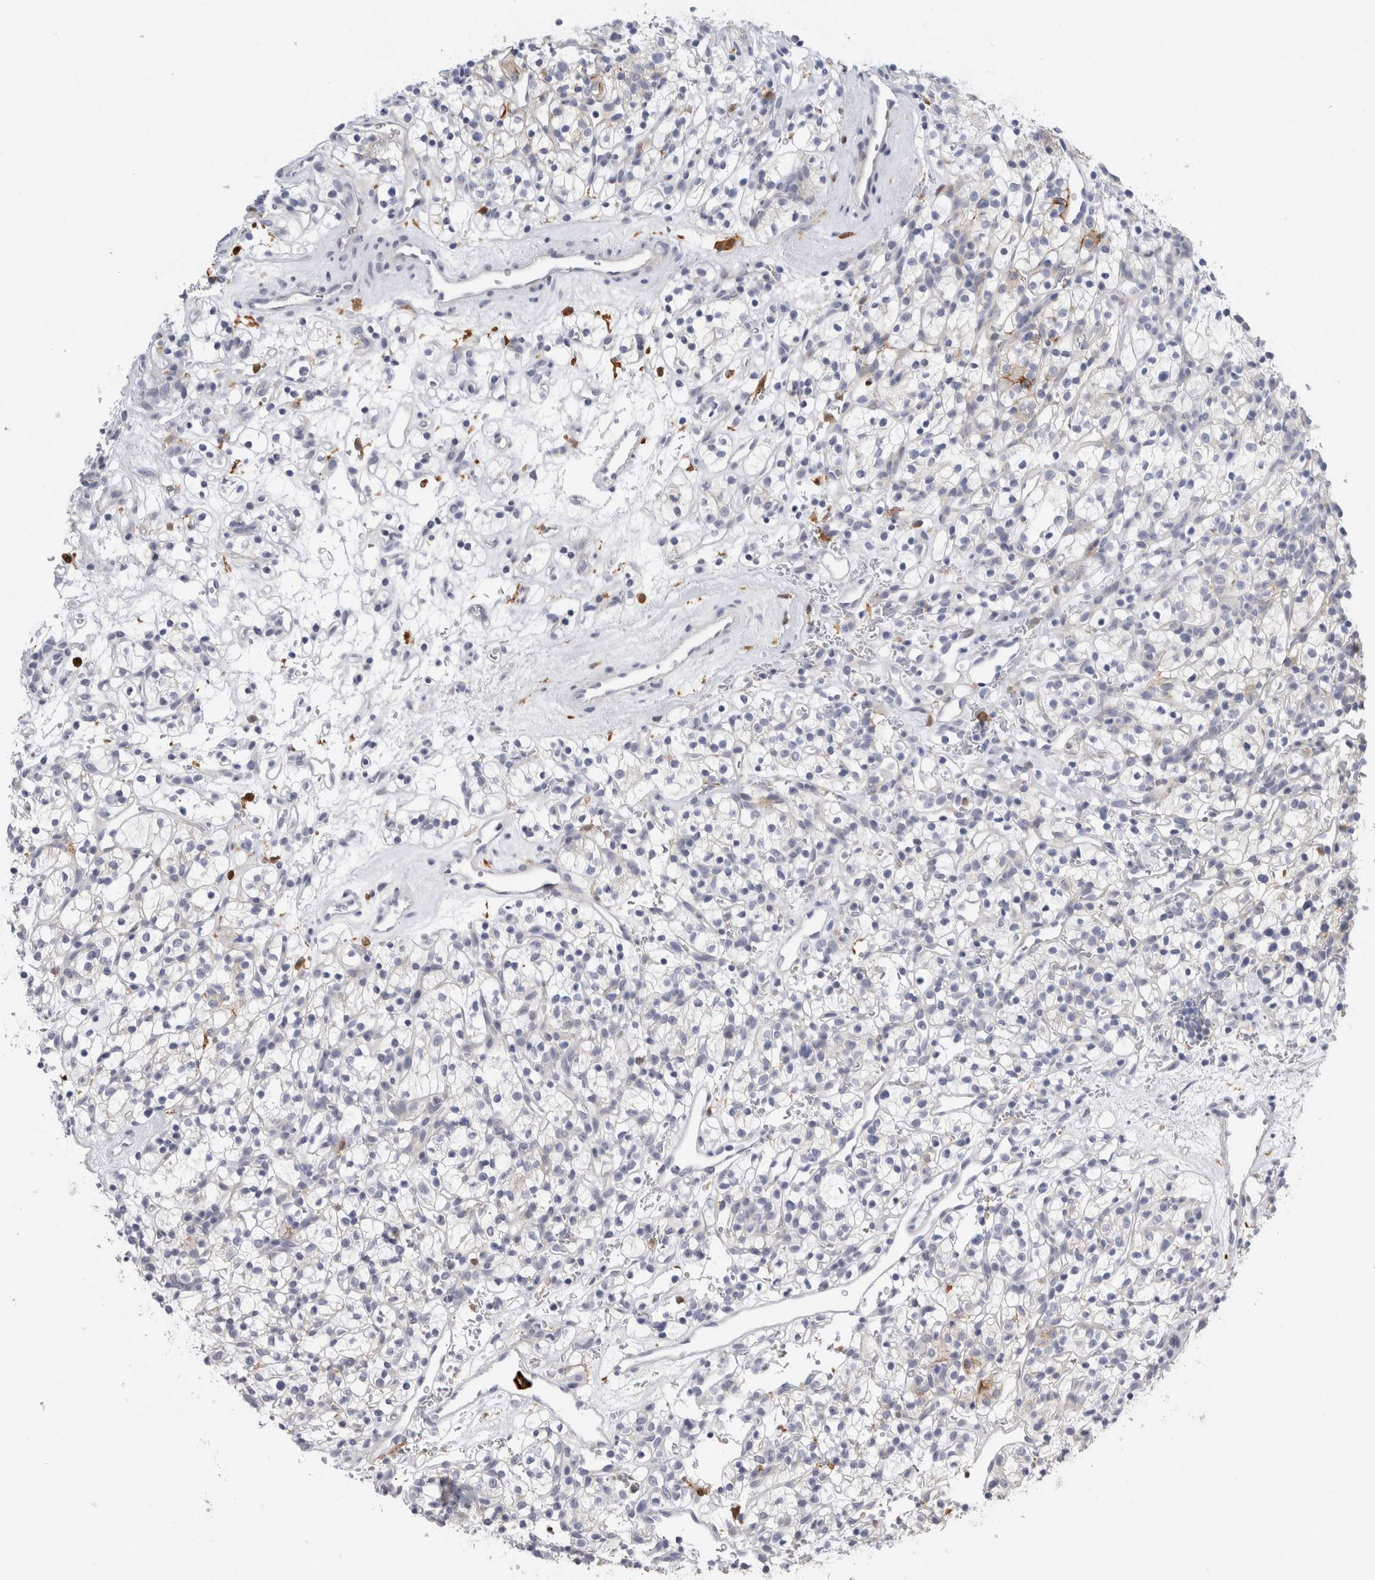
{"staining": {"intensity": "weak", "quantity": "<25%", "location": "cytoplasmic/membranous"}, "tissue": "renal cancer", "cell_type": "Tumor cells", "image_type": "cancer", "snomed": [{"axis": "morphology", "description": "Adenocarcinoma, NOS"}, {"axis": "topography", "description": "Kidney"}], "caption": "The histopathology image reveals no significant expression in tumor cells of adenocarcinoma (renal).", "gene": "SLC20A2", "patient": {"sex": "female", "age": 57}}